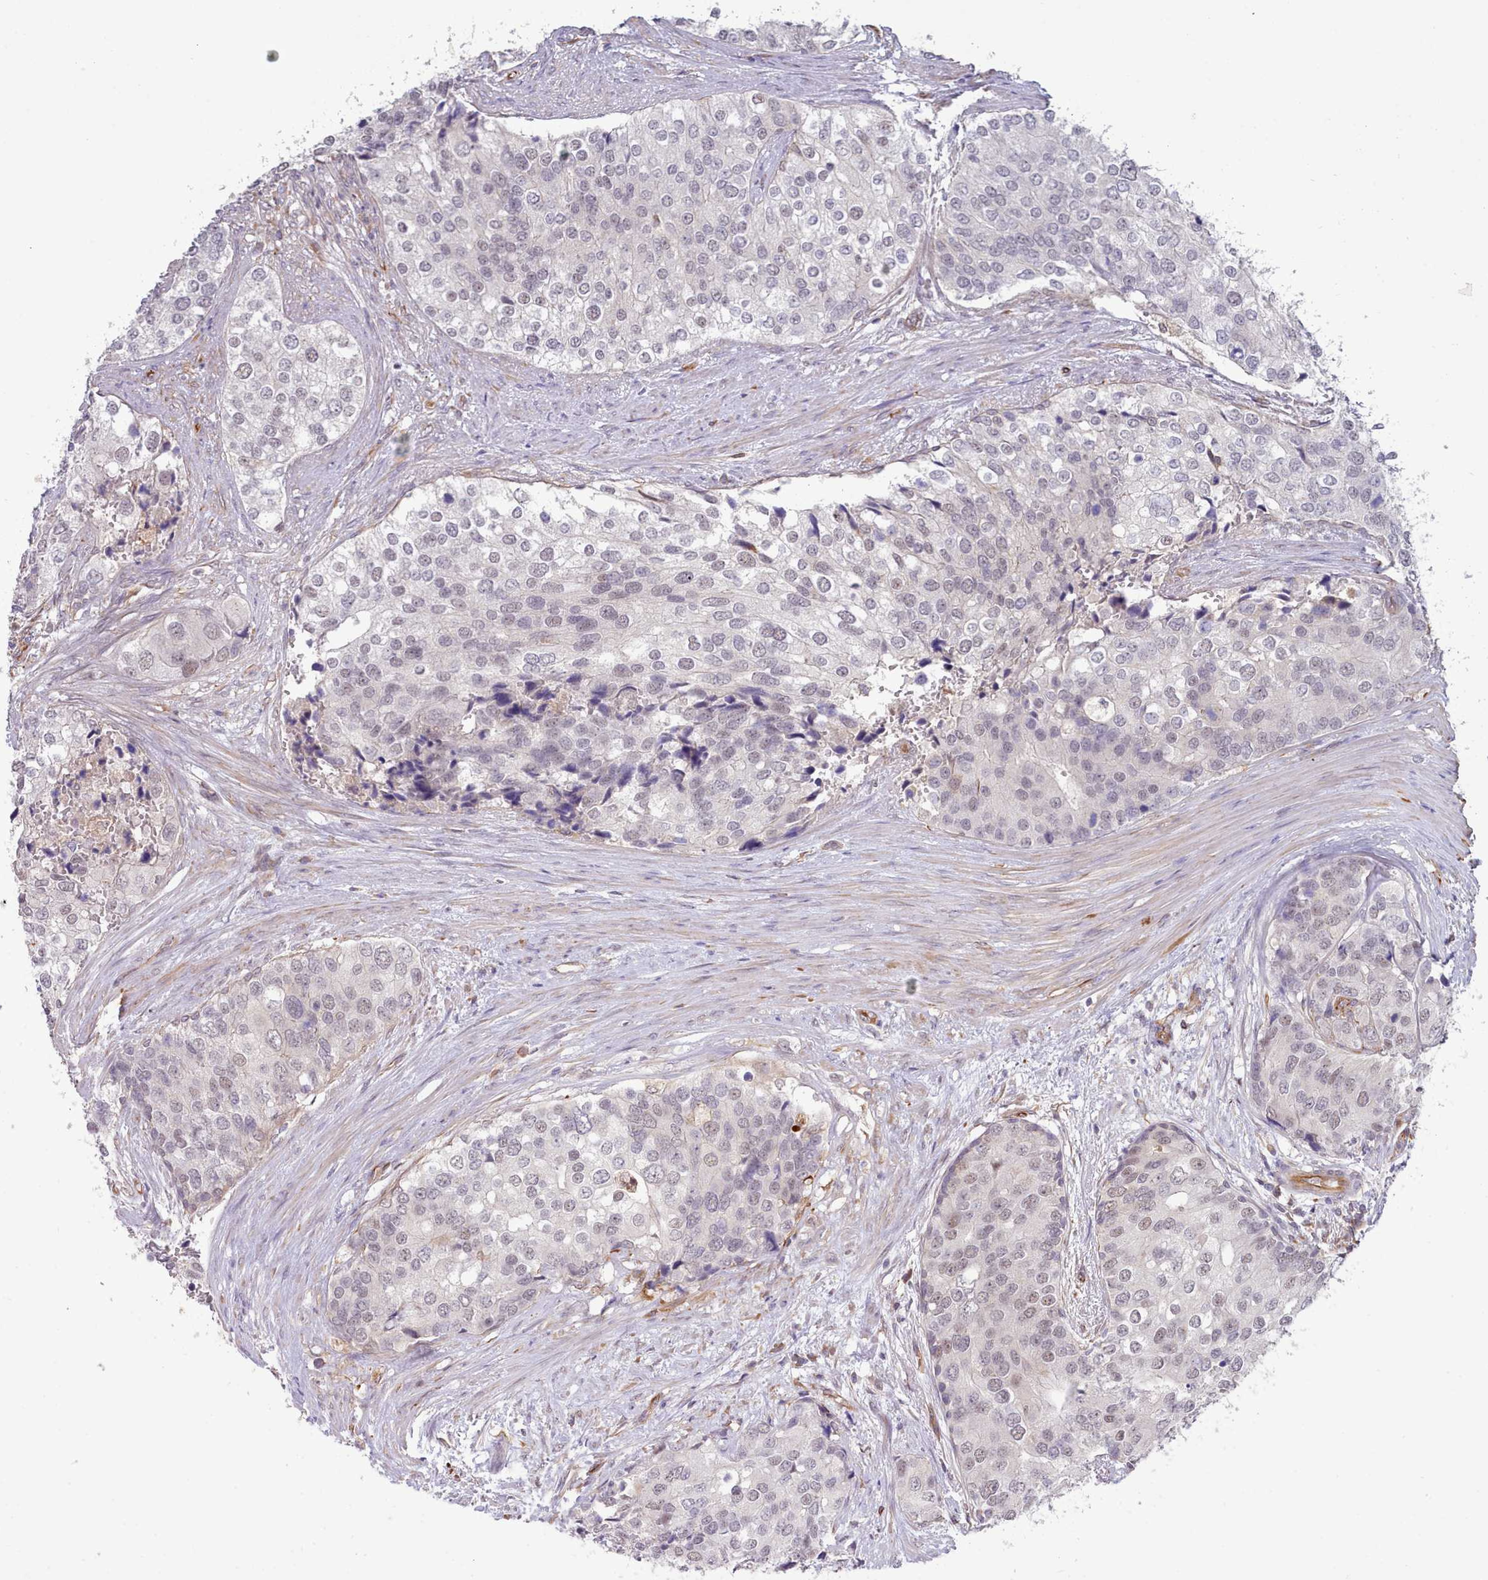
{"staining": {"intensity": "moderate", "quantity": "<25%", "location": "nuclear"}, "tissue": "prostate cancer", "cell_type": "Tumor cells", "image_type": "cancer", "snomed": [{"axis": "morphology", "description": "Adenocarcinoma, High grade"}, {"axis": "topography", "description": "Prostate"}], "caption": "The histopathology image demonstrates a brown stain indicating the presence of a protein in the nuclear of tumor cells in prostate high-grade adenocarcinoma.", "gene": "ZC3H13", "patient": {"sex": "male", "age": 62}}